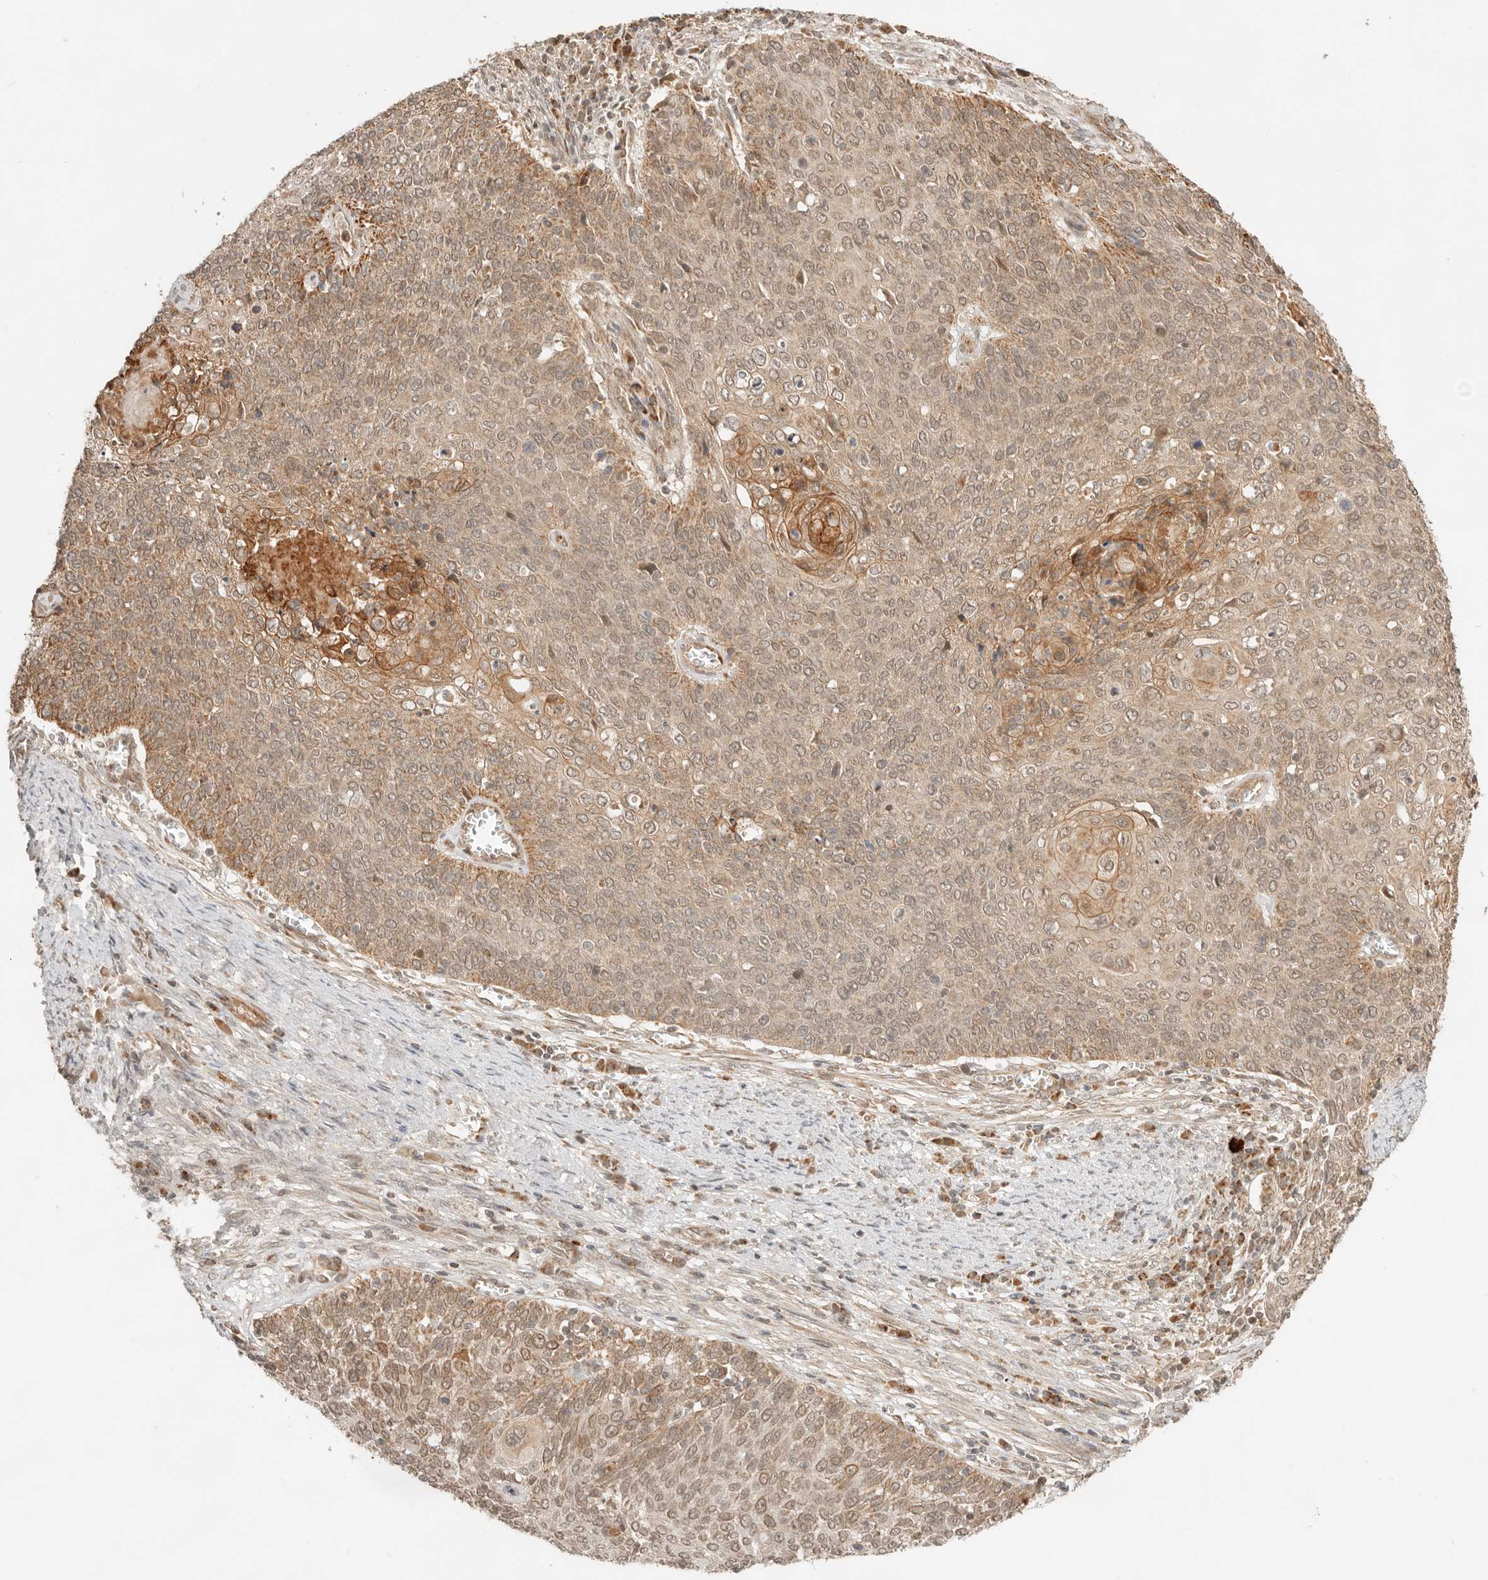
{"staining": {"intensity": "weak", "quantity": ">75%", "location": "cytoplasmic/membranous,nuclear"}, "tissue": "cervical cancer", "cell_type": "Tumor cells", "image_type": "cancer", "snomed": [{"axis": "morphology", "description": "Squamous cell carcinoma, NOS"}, {"axis": "topography", "description": "Cervix"}], "caption": "Immunohistochemistry (IHC) of human cervical cancer (squamous cell carcinoma) reveals low levels of weak cytoplasmic/membranous and nuclear staining in approximately >75% of tumor cells. (Stains: DAB (3,3'-diaminobenzidine) in brown, nuclei in blue, Microscopy: brightfield microscopy at high magnification).", "gene": "BAALC", "patient": {"sex": "female", "age": 39}}